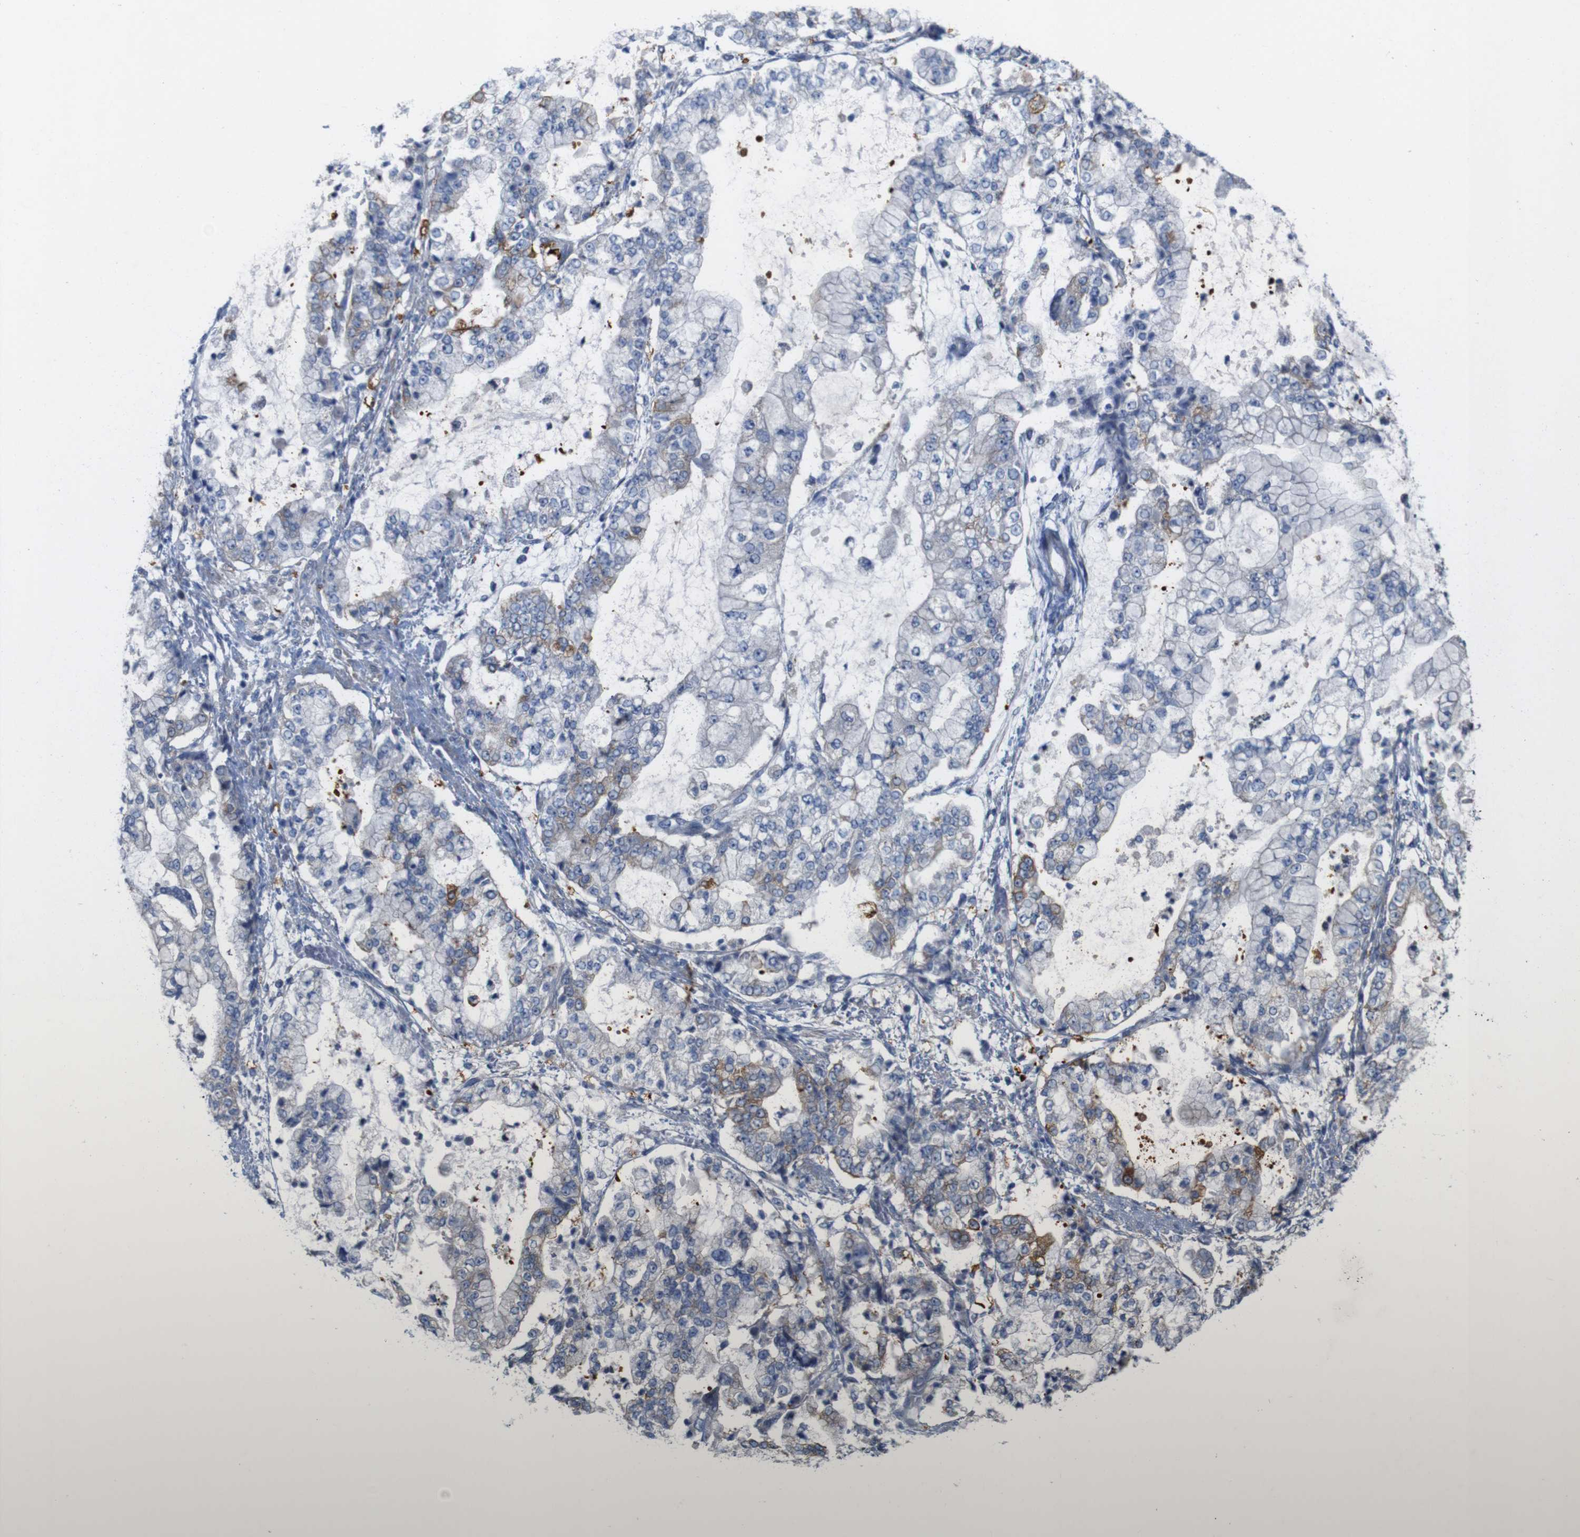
{"staining": {"intensity": "moderate", "quantity": "<25%", "location": "cytoplasmic/membranous"}, "tissue": "stomach cancer", "cell_type": "Tumor cells", "image_type": "cancer", "snomed": [{"axis": "morphology", "description": "Adenocarcinoma, NOS"}, {"axis": "topography", "description": "Stomach"}], "caption": "Protein expression analysis of human stomach cancer reveals moderate cytoplasmic/membranous positivity in about <25% of tumor cells.", "gene": "MYEOV", "patient": {"sex": "male", "age": 76}}